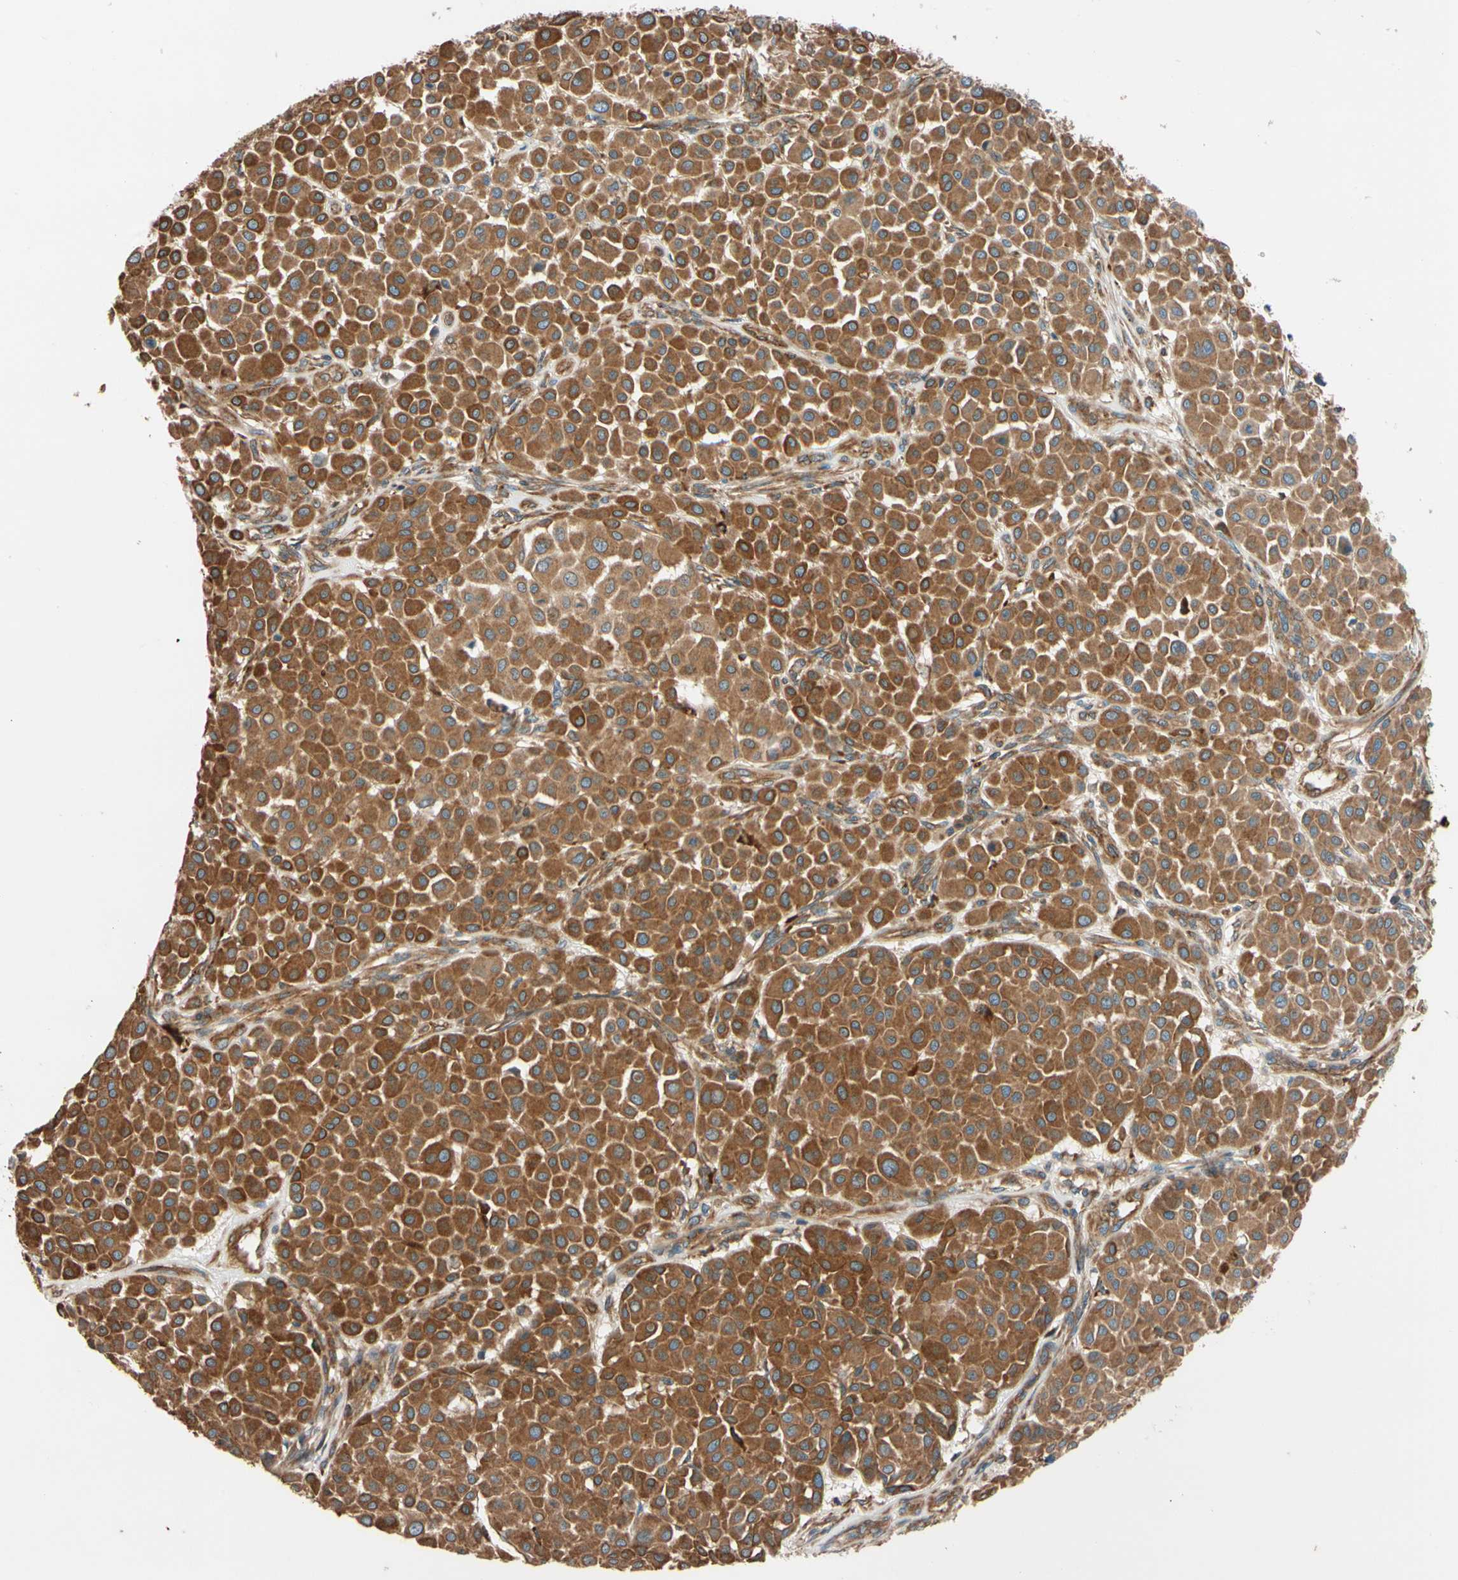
{"staining": {"intensity": "moderate", "quantity": ">75%", "location": "cytoplasmic/membranous"}, "tissue": "melanoma", "cell_type": "Tumor cells", "image_type": "cancer", "snomed": [{"axis": "morphology", "description": "Malignant melanoma, Metastatic site"}, {"axis": "topography", "description": "Soft tissue"}], "caption": "This histopathology image reveals IHC staining of human melanoma, with medium moderate cytoplasmic/membranous staining in approximately >75% of tumor cells.", "gene": "PHYH", "patient": {"sex": "male", "age": 41}}